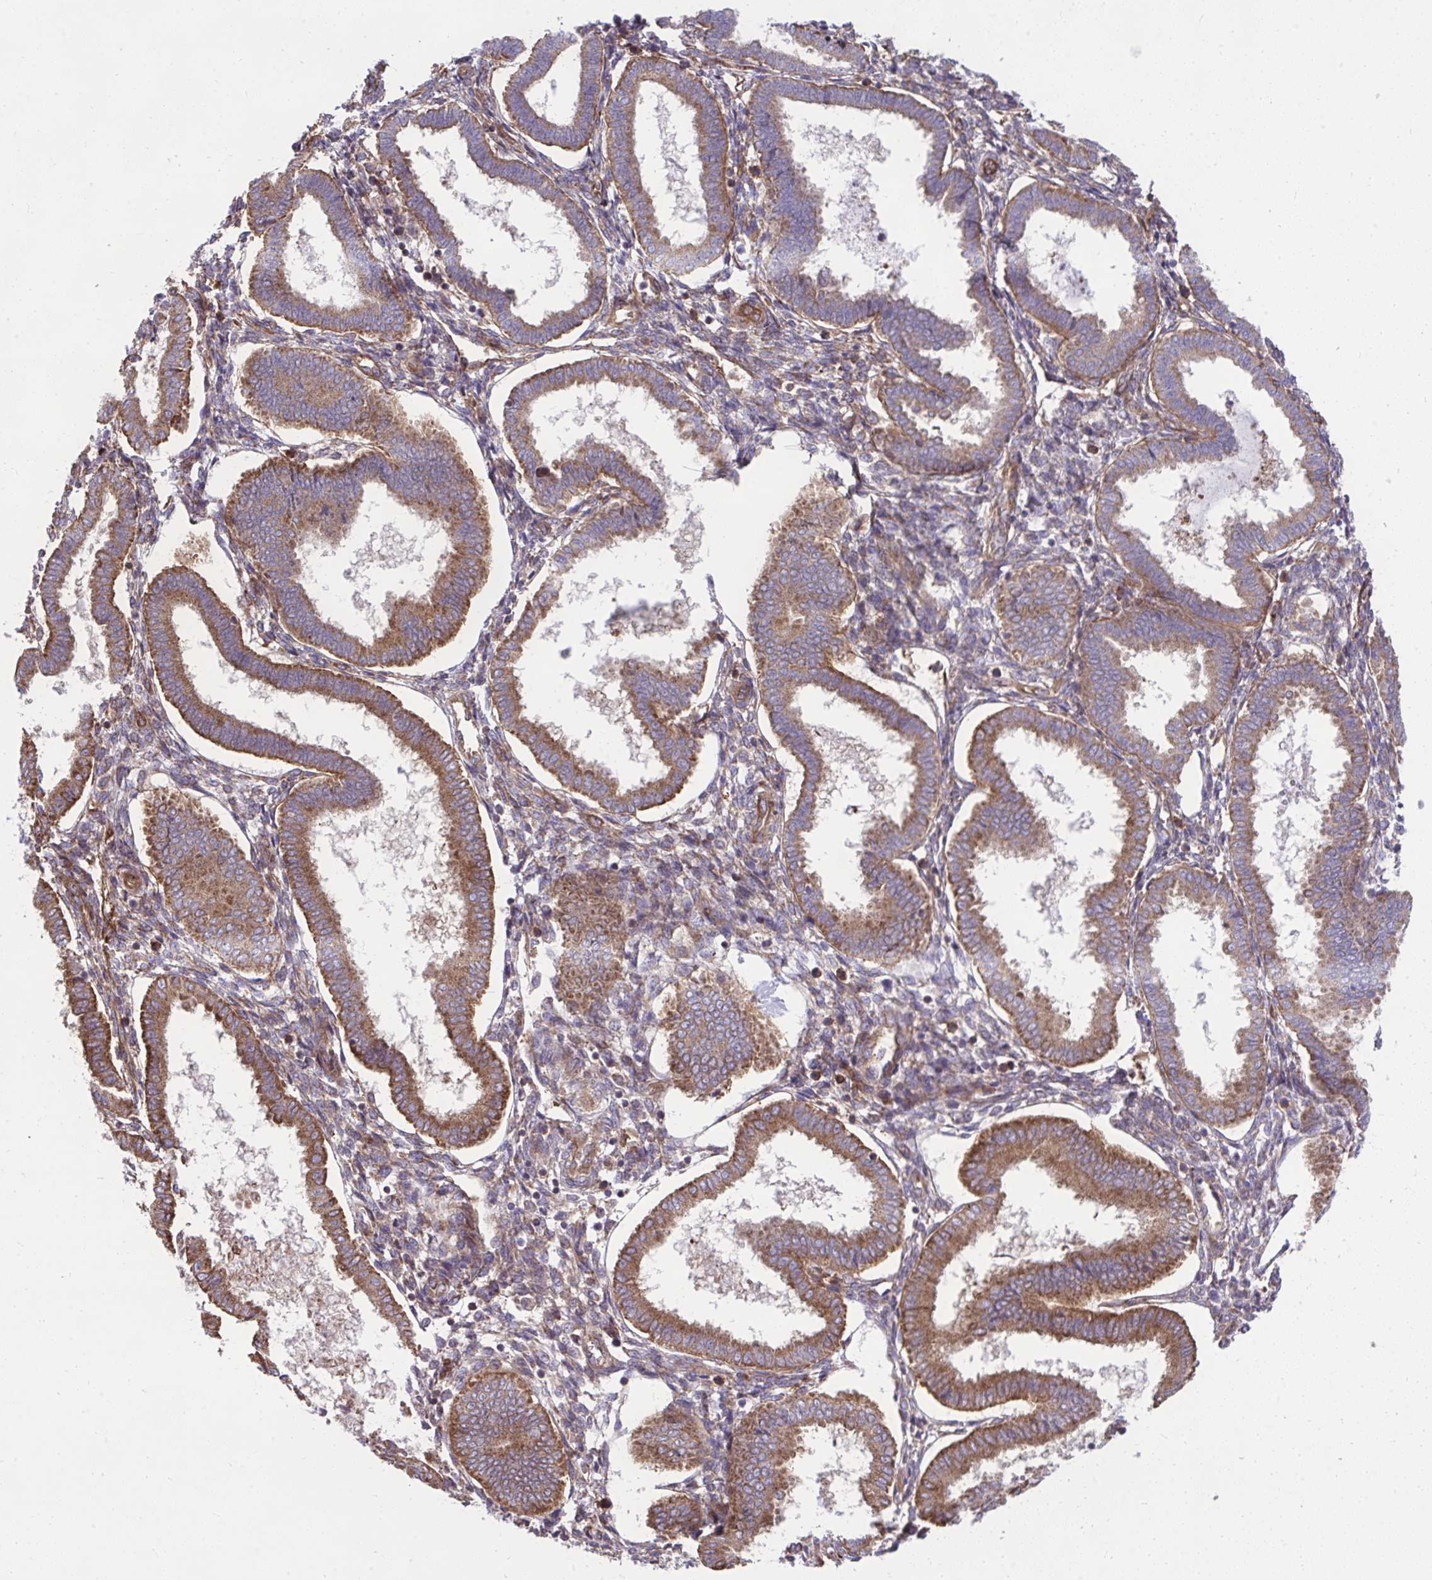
{"staining": {"intensity": "weak", "quantity": ">75%", "location": "cytoplasmic/membranous"}, "tissue": "endometrium", "cell_type": "Cells in endometrial stroma", "image_type": "normal", "snomed": [{"axis": "morphology", "description": "Normal tissue, NOS"}, {"axis": "topography", "description": "Endometrium"}], "caption": "Endometrium stained with DAB (3,3'-diaminobenzidine) immunohistochemistry (IHC) shows low levels of weak cytoplasmic/membranous expression in approximately >75% of cells in endometrial stroma.", "gene": "NMNAT3", "patient": {"sex": "female", "age": 24}}